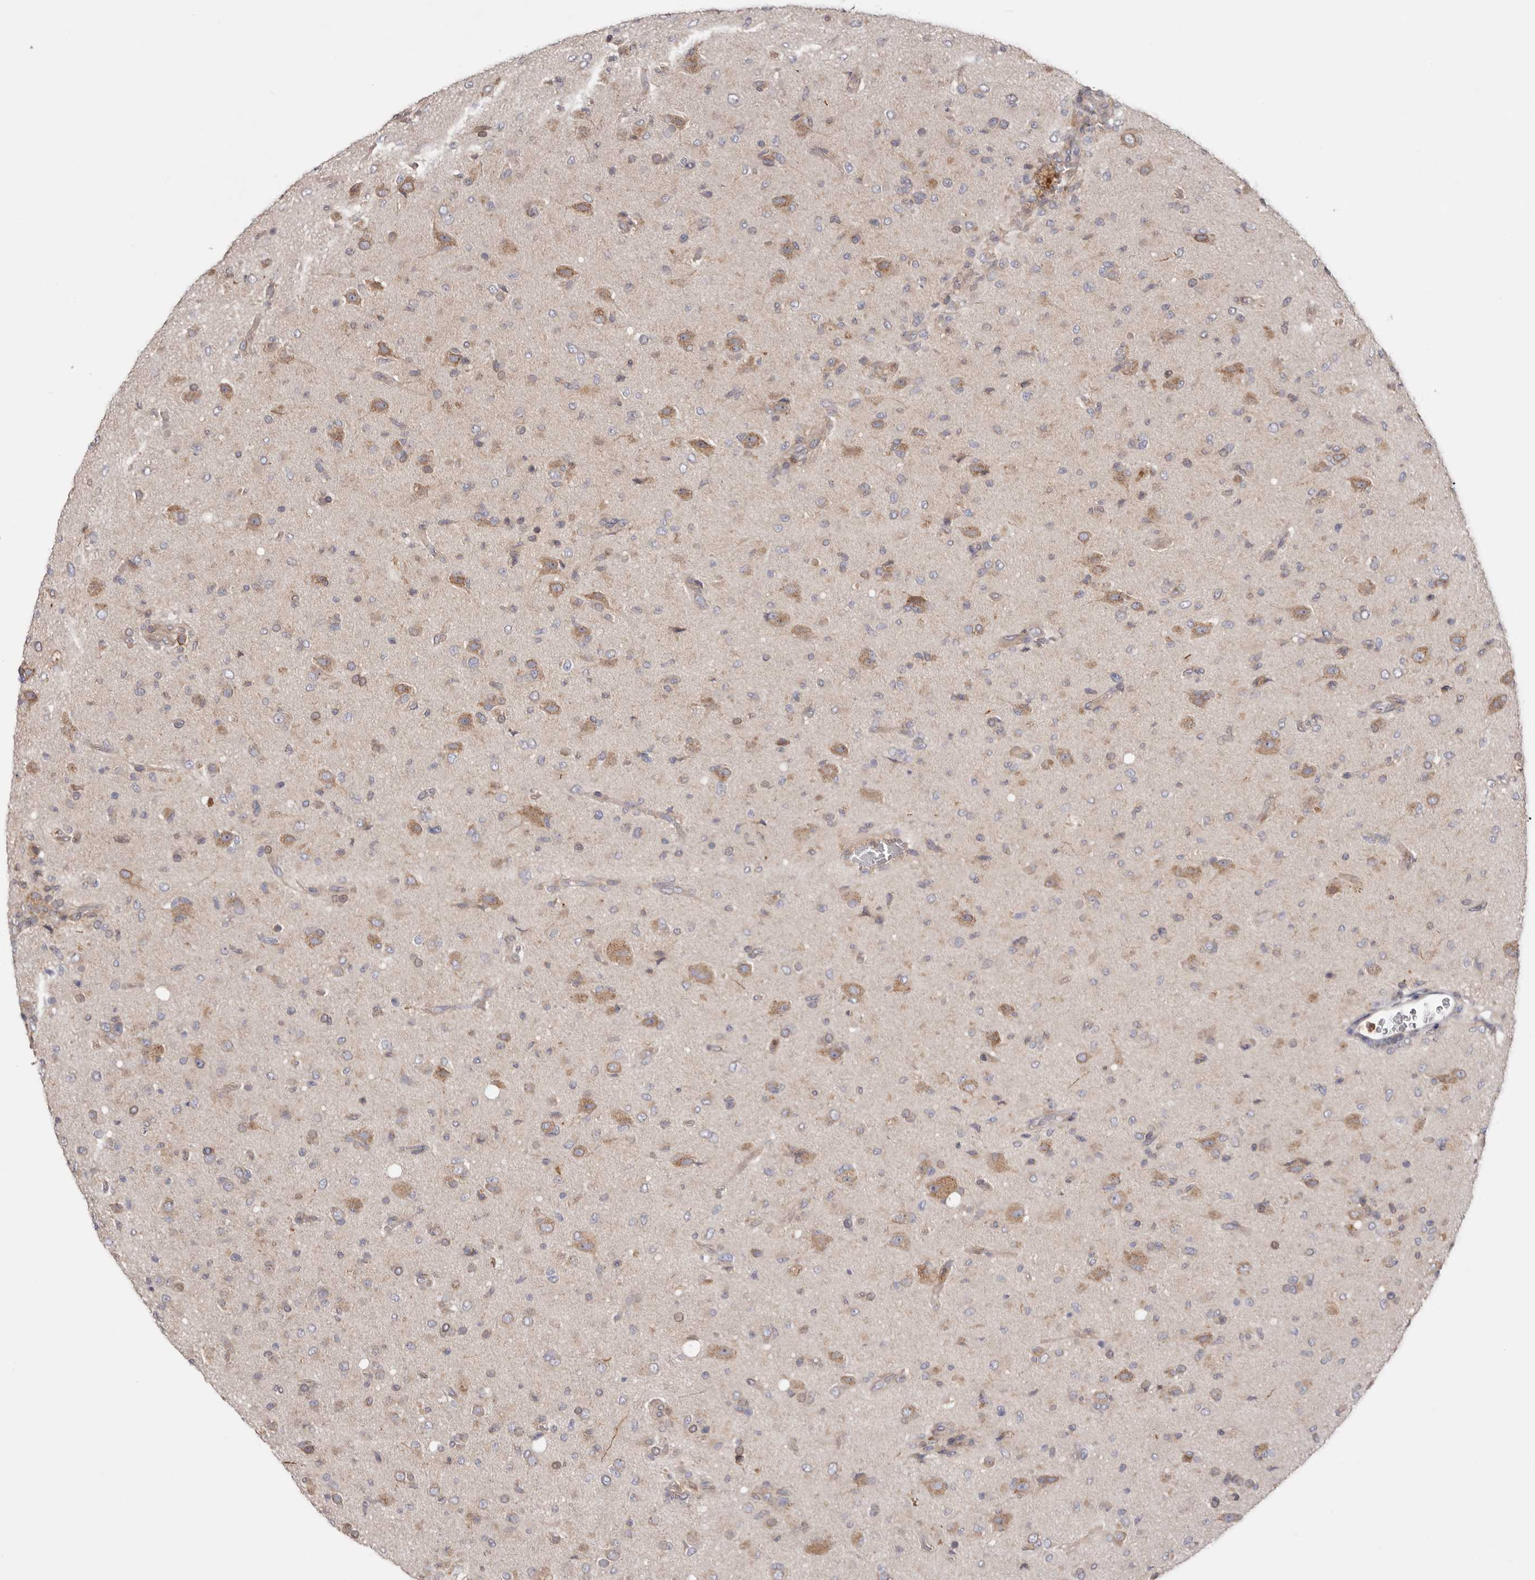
{"staining": {"intensity": "weak", "quantity": "<25%", "location": "cytoplasmic/membranous"}, "tissue": "glioma", "cell_type": "Tumor cells", "image_type": "cancer", "snomed": [{"axis": "morphology", "description": "Glioma, malignant, High grade"}, {"axis": "topography", "description": "Brain"}], "caption": "This image is of glioma stained with immunohistochemistry (IHC) to label a protein in brown with the nuclei are counter-stained blue. There is no positivity in tumor cells.", "gene": "TMUB1", "patient": {"sex": "female", "age": 57}}